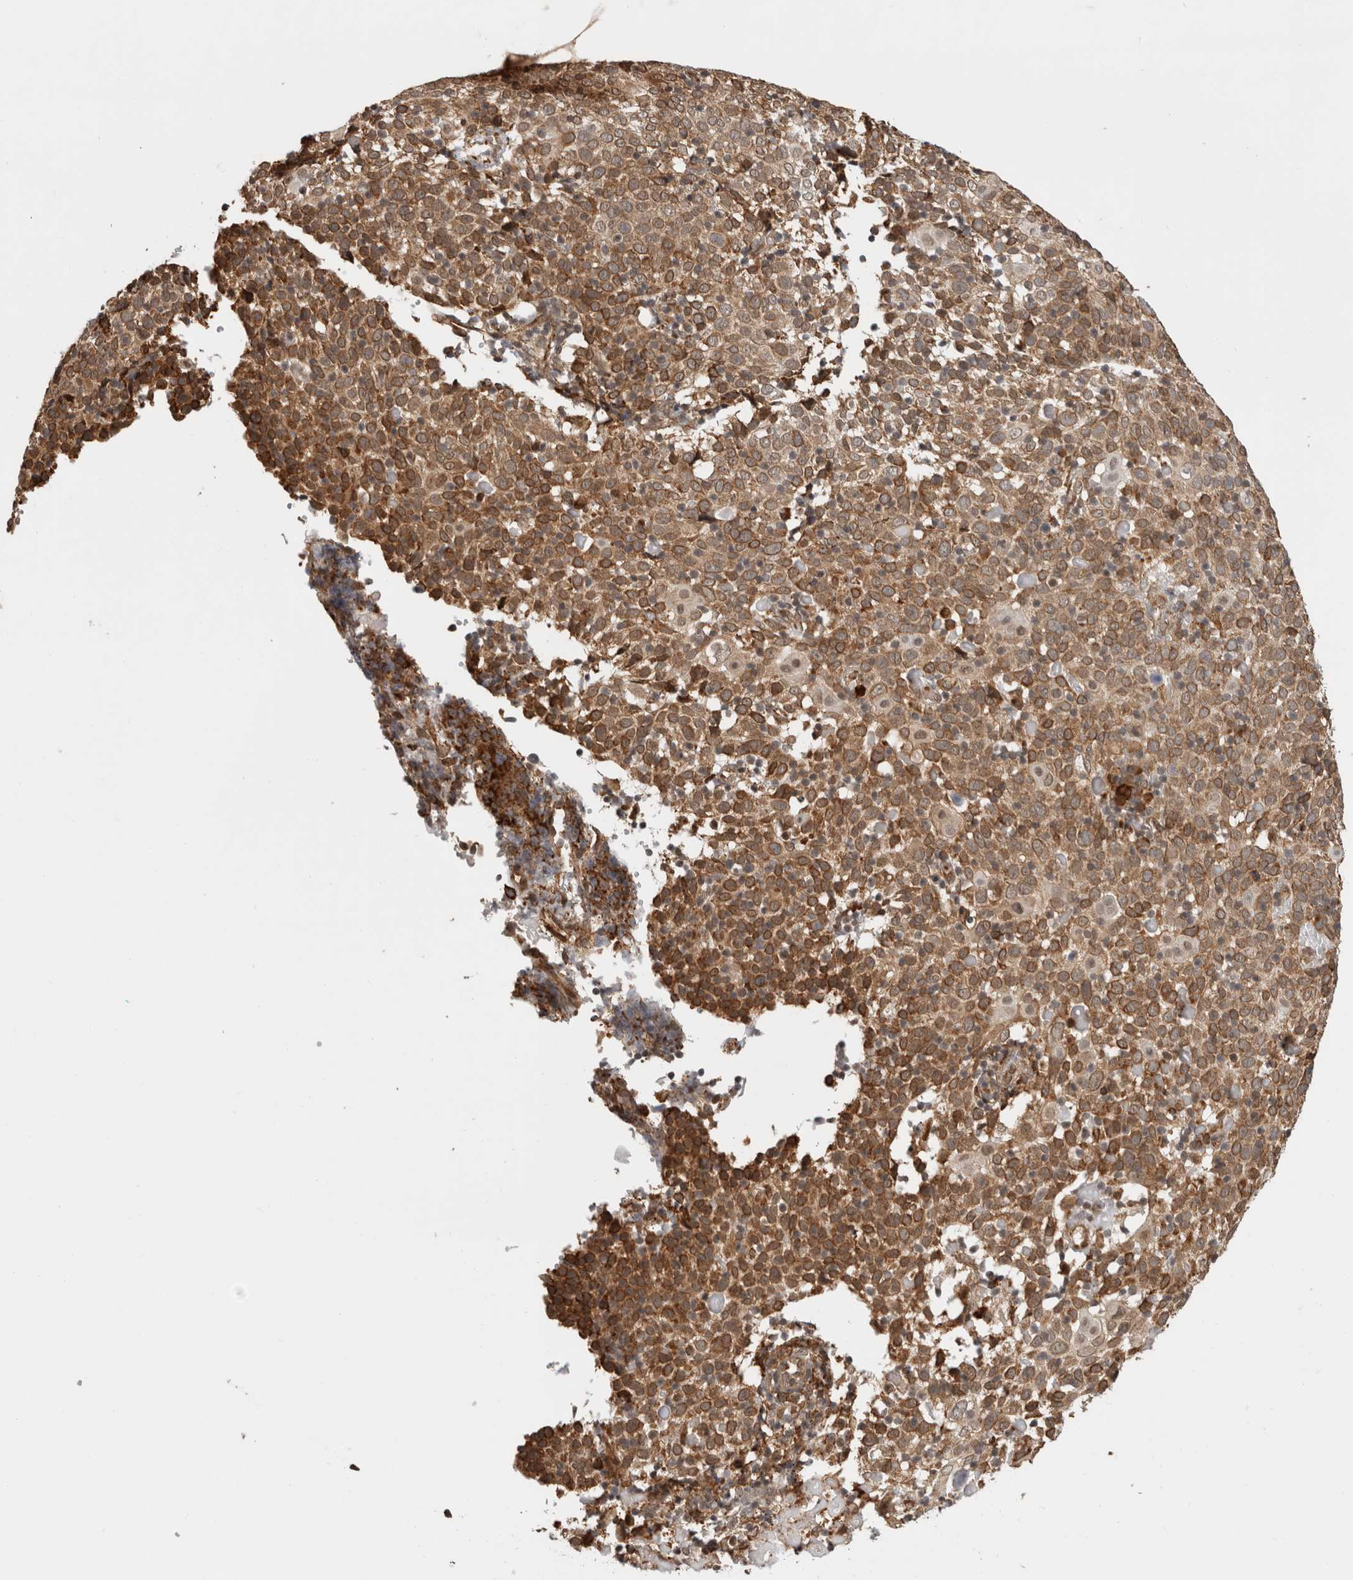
{"staining": {"intensity": "moderate", "quantity": ">75%", "location": "cytoplasmic/membranous"}, "tissue": "cervical cancer", "cell_type": "Tumor cells", "image_type": "cancer", "snomed": [{"axis": "morphology", "description": "Squamous cell carcinoma, NOS"}, {"axis": "topography", "description": "Cervix"}], "caption": "A brown stain shows moderate cytoplasmic/membranous positivity of a protein in cervical cancer tumor cells. (IHC, brightfield microscopy, high magnification).", "gene": "MS4A7", "patient": {"sex": "female", "age": 74}}